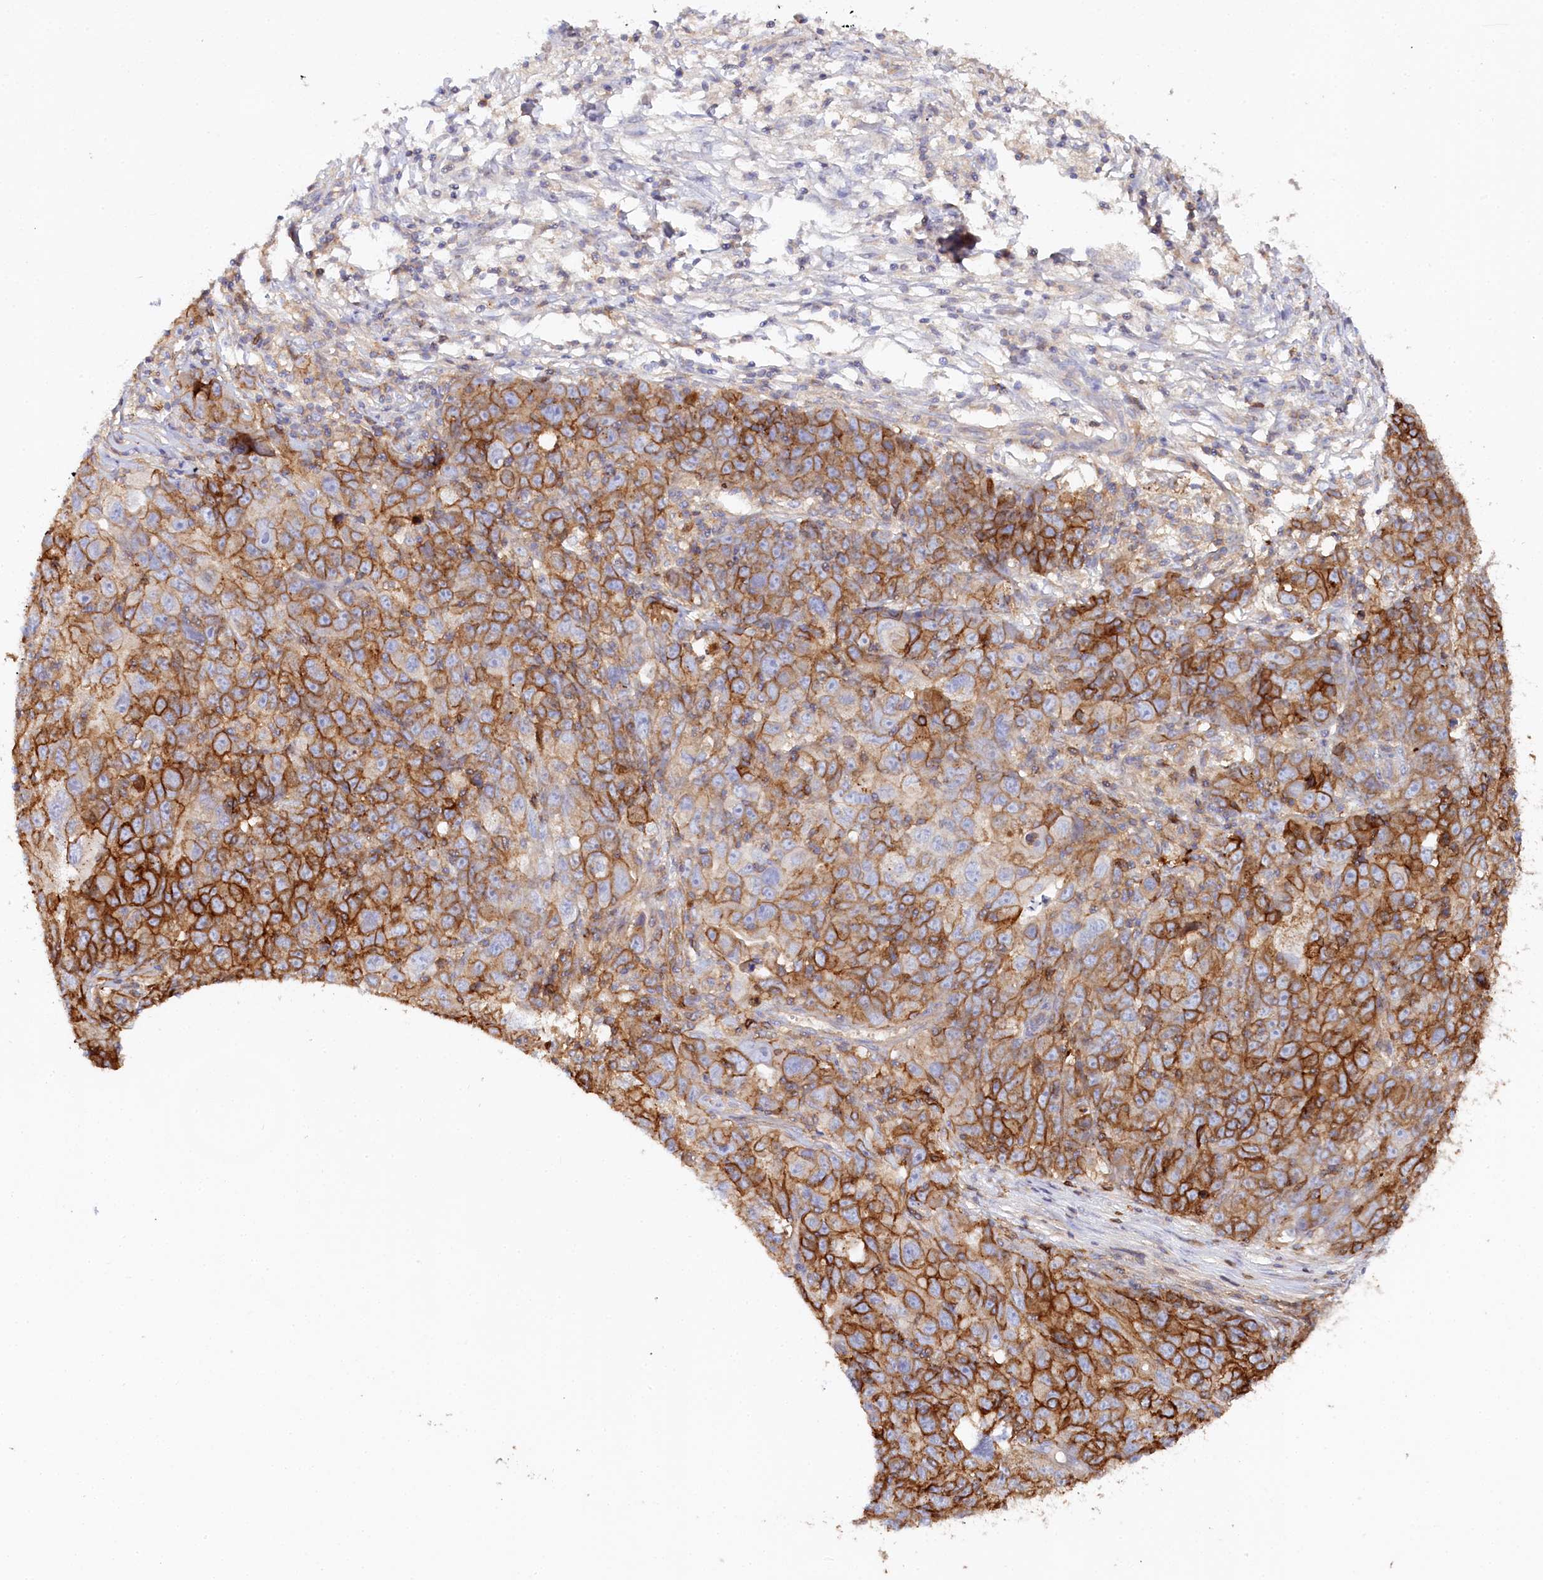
{"staining": {"intensity": "strong", "quantity": "25%-75%", "location": "cytoplasmic/membranous"}, "tissue": "ovarian cancer", "cell_type": "Tumor cells", "image_type": "cancer", "snomed": [{"axis": "morphology", "description": "Carcinoma, endometroid"}, {"axis": "topography", "description": "Ovary"}], "caption": "Strong cytoplasmic/membranous staining for a protein is appreciated in approximately 25%-75% of tumor cells of endometroid carcinoma (ovarian) using immunohistochemistry.", "gene": "RBP5", "patient": {"sex": "female", "age": 42}}